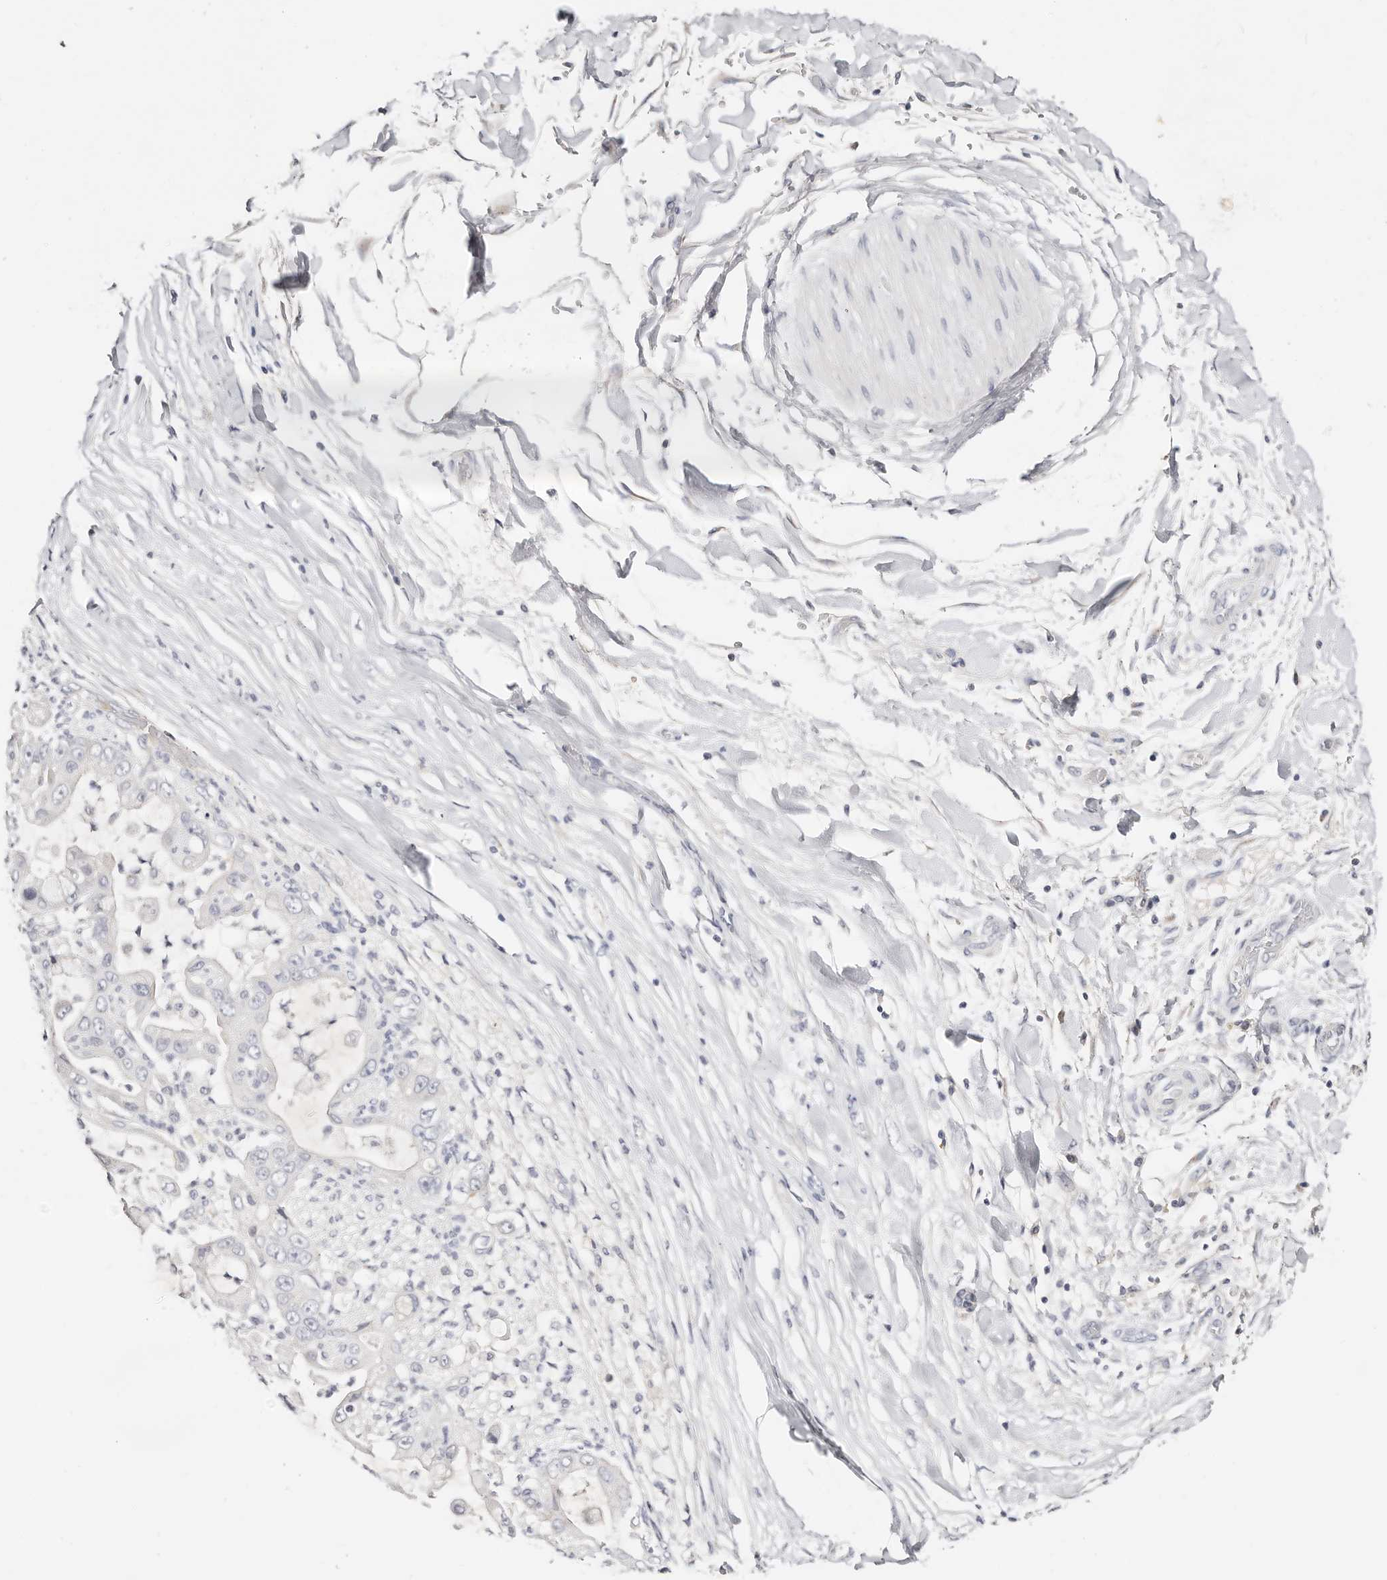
{"staining": {"intensity": "negative", "quantity": "none", "location": "none"}, "tissue": "liver cancer", "cell_type": "Tumor cells", "image_type": "cancer", "snomed": [{"axis": "morphology", "description": "Cholangiocarcinoma"}, {"axis": "topography", "description": "Liver"}], "caption": "IHC micrograph of human cholangiocarcinoma (liver) stained for a protein (brown), which exhibits no positivity in tumor cells.", "gene": "DNASE1", "patient": {"sex": "female", "age": 54}}